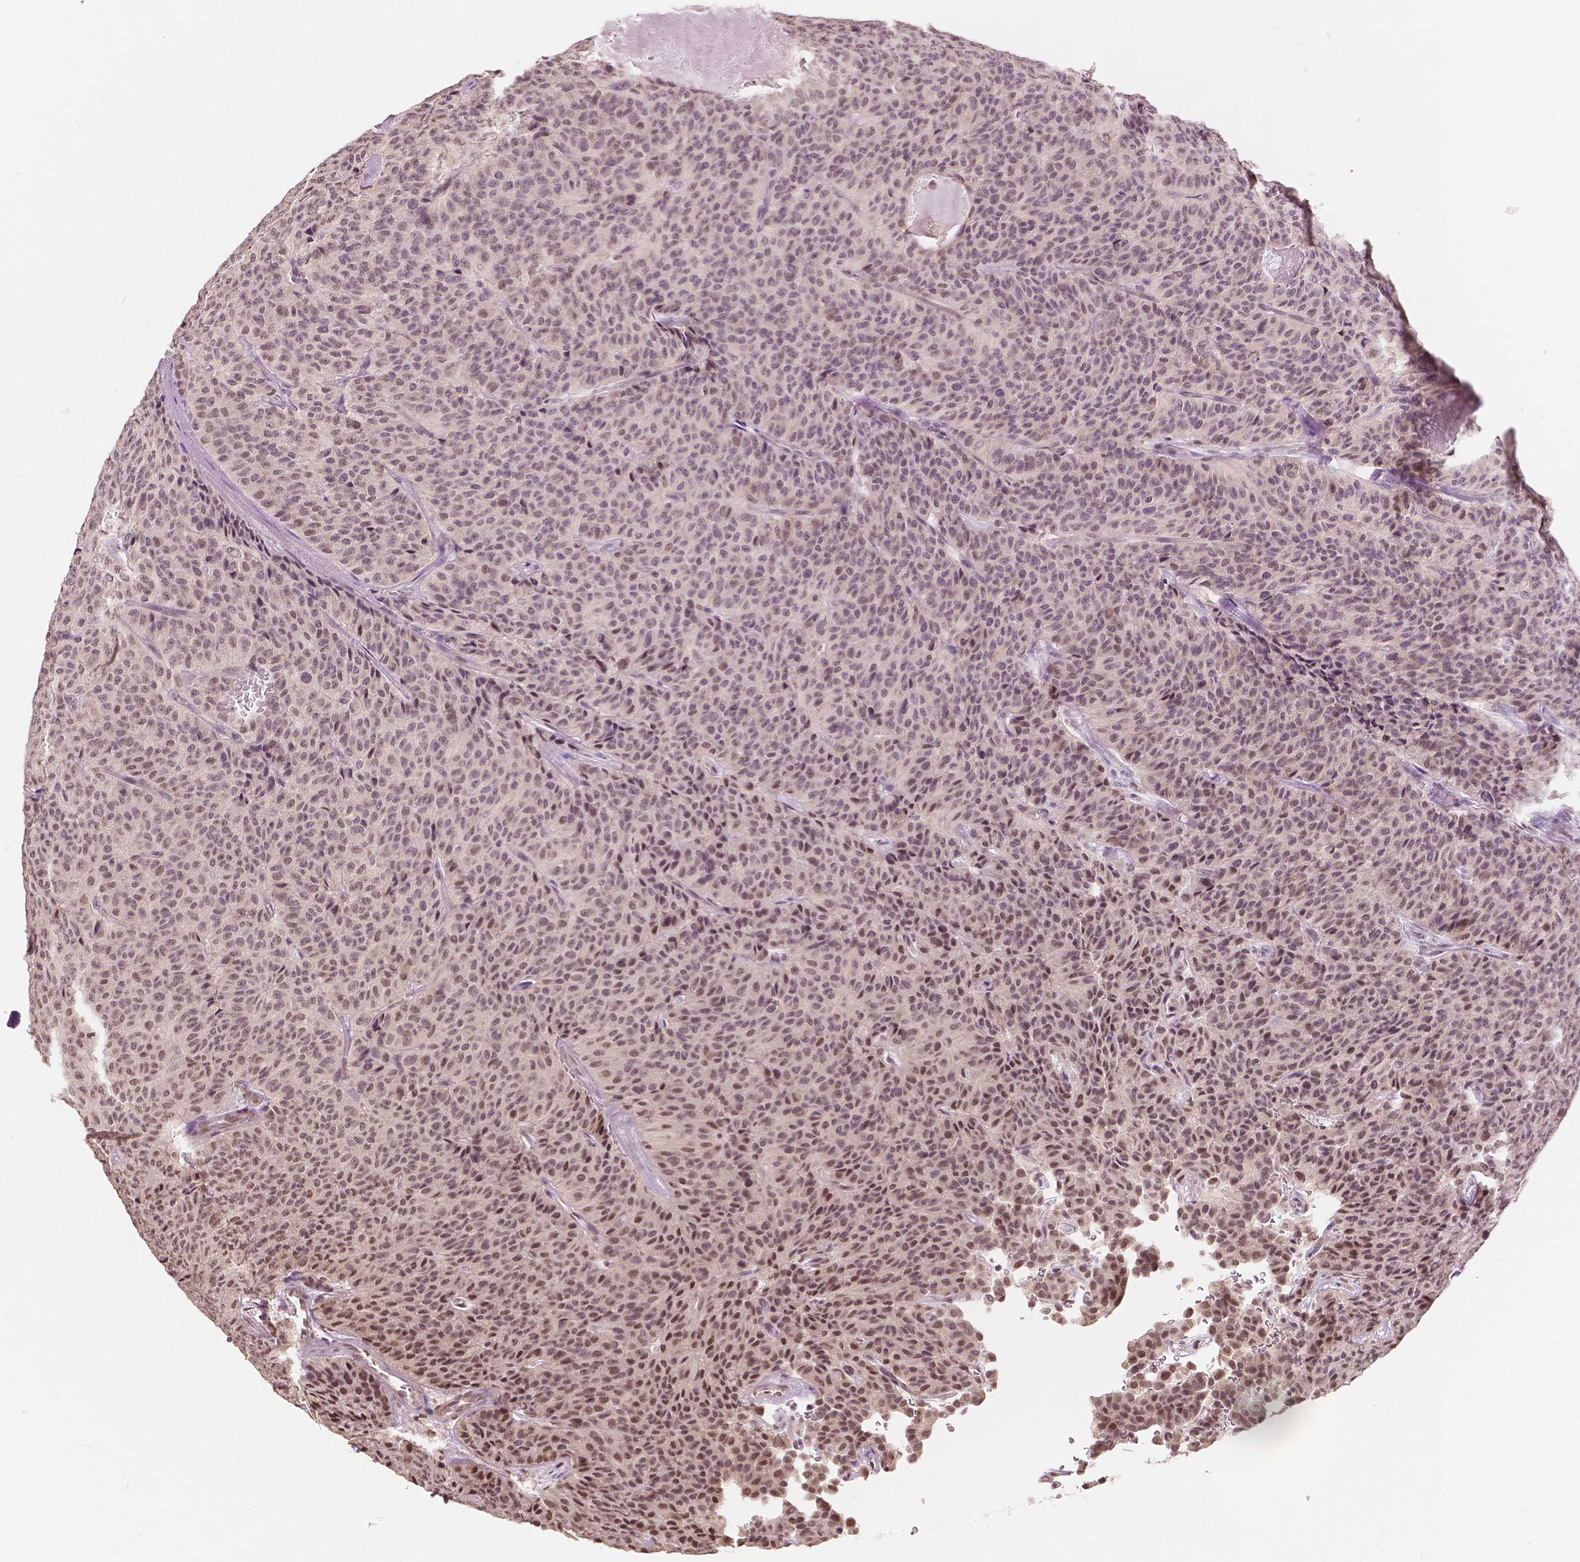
{"staining": {"intensity": "moderate", "quantity": ">75%", "location": "nuclear"}, "tissue": "carcinoid", "cell_type": "Tumor cells", "image_type": "cancer", "snomed": [{"axis": "morphology", "description": "Carcinoid, malignant, NOS"}, {"axis": "topography", "description": "Lung"}], "caption": "Carcinoid stained with a protein marker demonstrates moderate staining in tumor cells.", "gene": "HOXA10", "patient": {"sex": "male", "age": 71}}